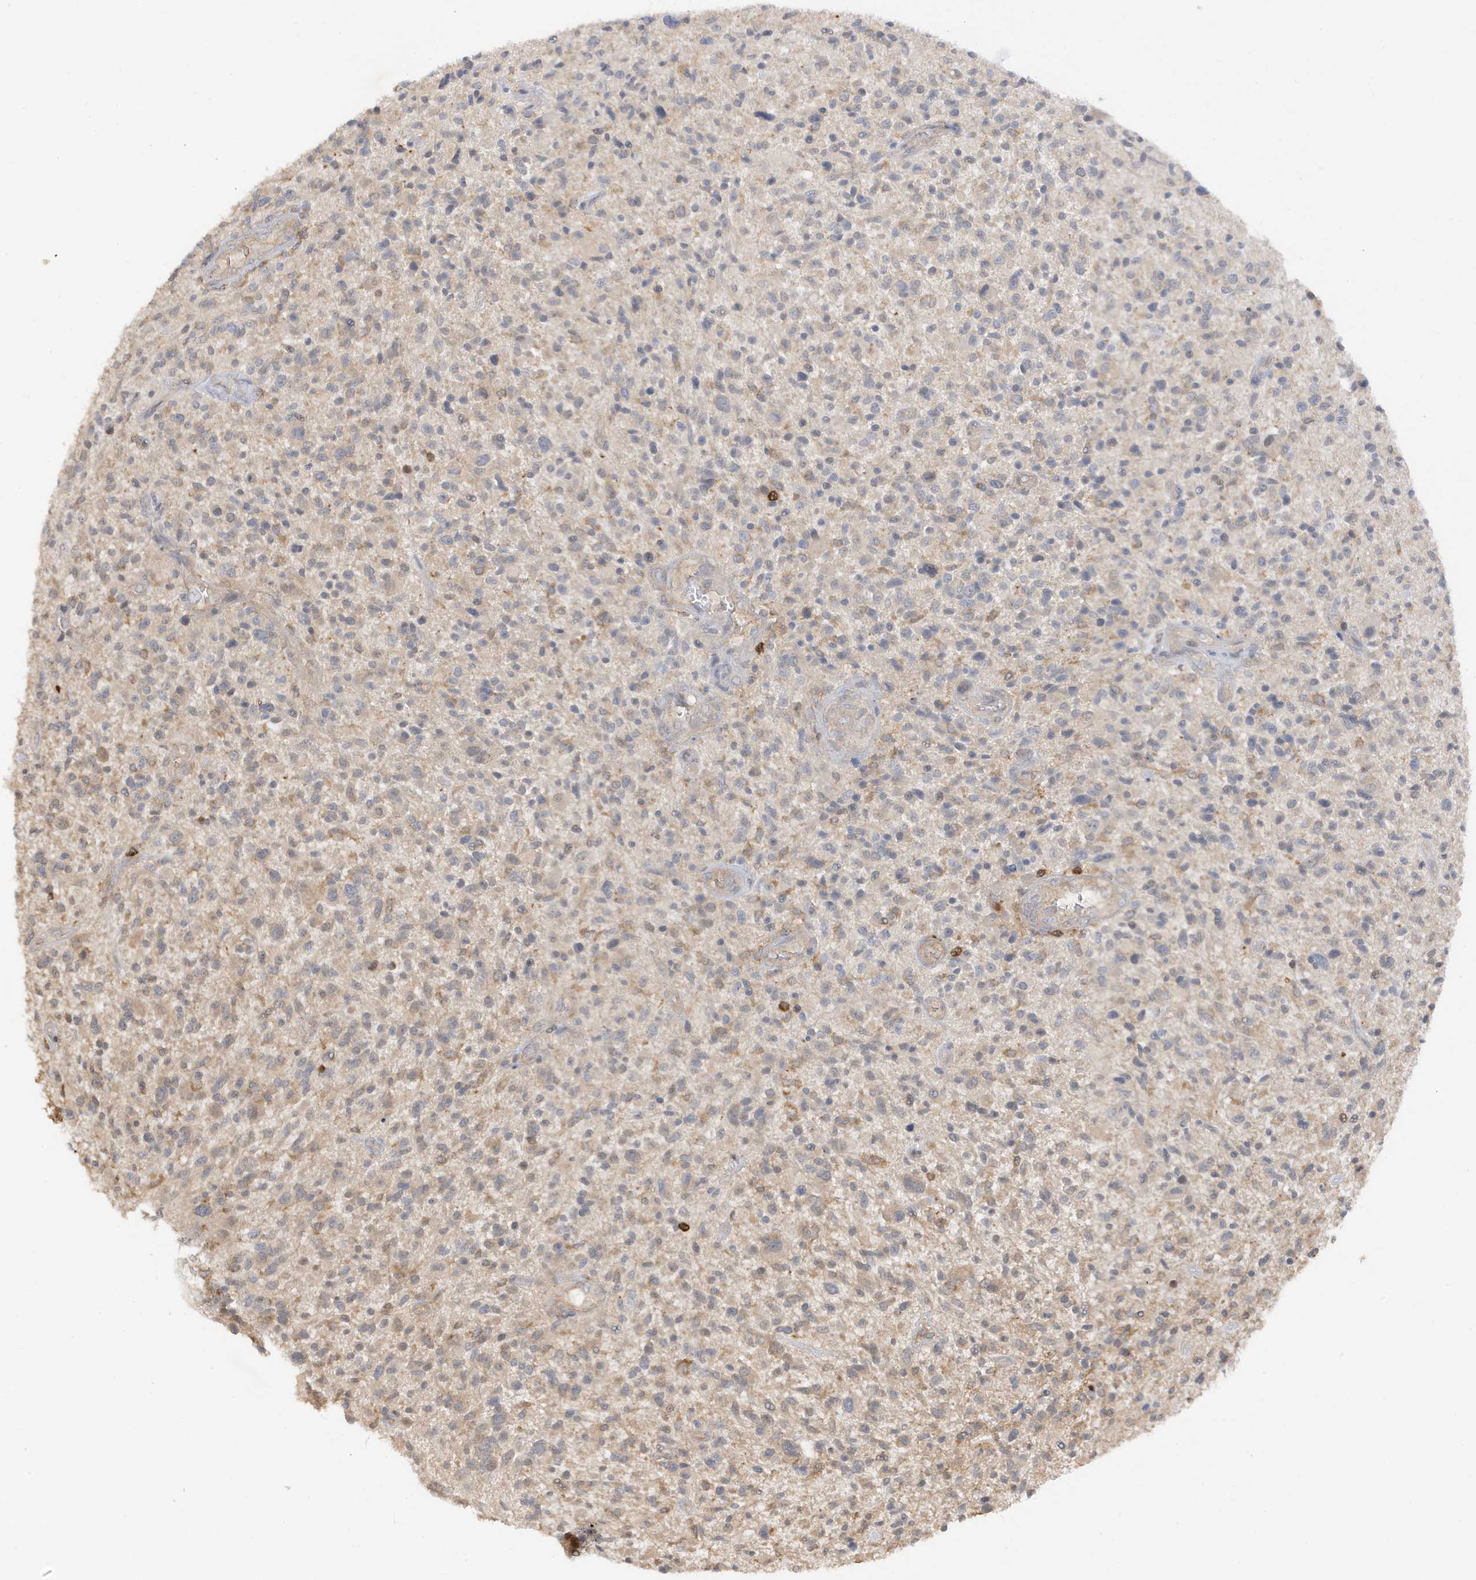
{"staining": {"intensity": "weak", "quantity": "25%-75%", "location": "cytoplasmic/membranous"}, "tissue": "glioma", "cell_type": "Tumor cells", "image_type": "cancer", "snomed": [{"axis": "morphology", "description": "Glioma, malignant, High grade"}, {"axis": "topography", "description": "Brain"}], "caption": "This is a histology image of immunohistochemistry (IHC) staining of malignant high-grade glioma, which shows weak expression in the cytoplasmic/membranous of tumor cells.", "gene": "PHACTR2", "patient": {"sex": "male", "age": 47}}